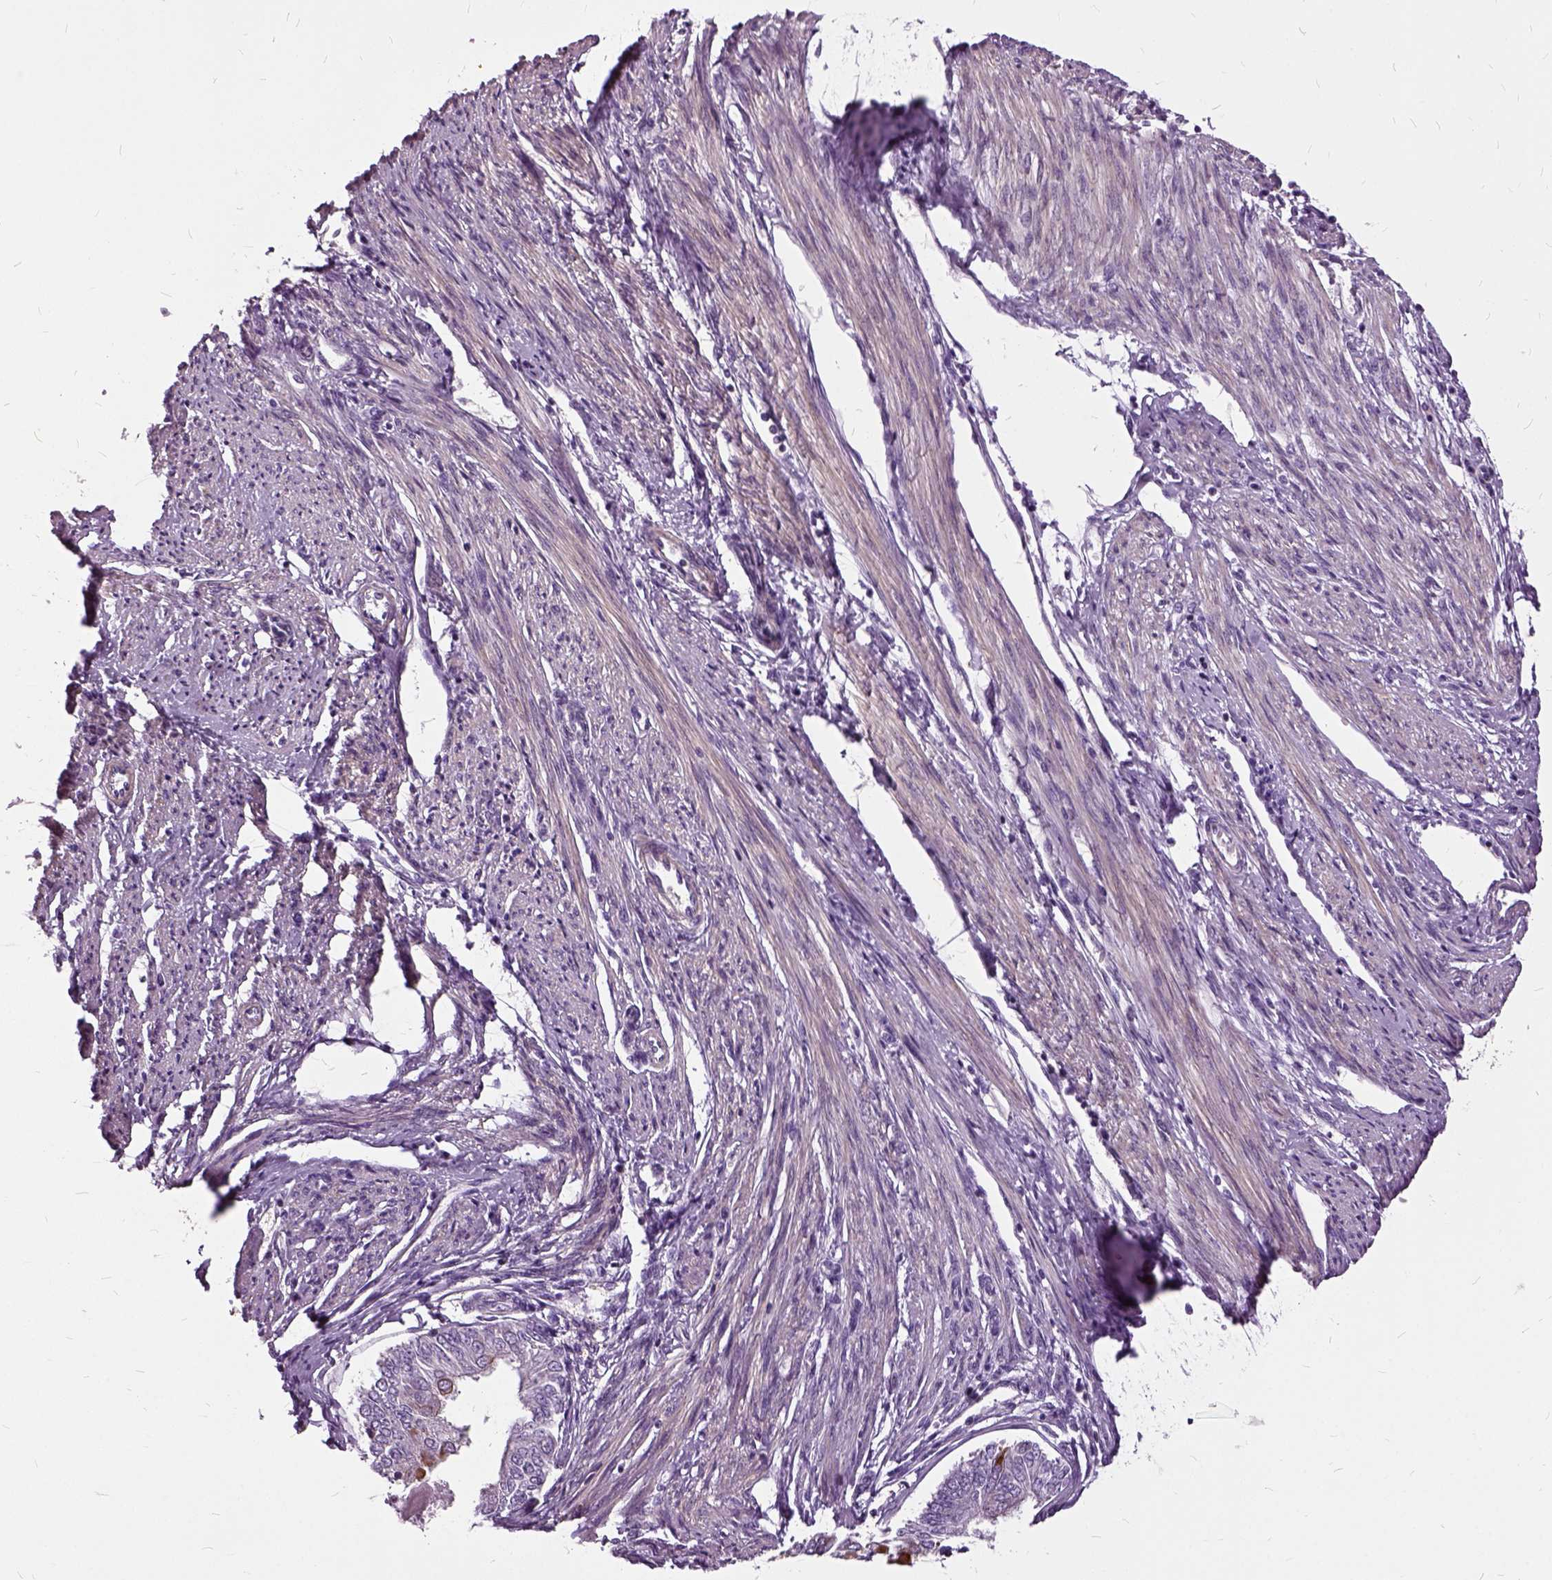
{"staining": {"intensity": "moderate", "quantity": "25%-75%", "location": "cytoplasmic/membranous"}, "tissue": "endometrial cancer", "cell_type": "Tumor cells", "image_type": "cancer", "snomed": [{"axis": "morphology", "description": "Adenocarcinoma, NOS"}, {"axis": "topography", "description": "Endometrium"}], "caption": "Protein staining by IHC exhibits moderate cytoplasmic/membranous positivity in about 25%-75% of tumor cells in endometrial cancer.", "gene": "ILRUN", "patient": {"sex": "female", "age": 68}}